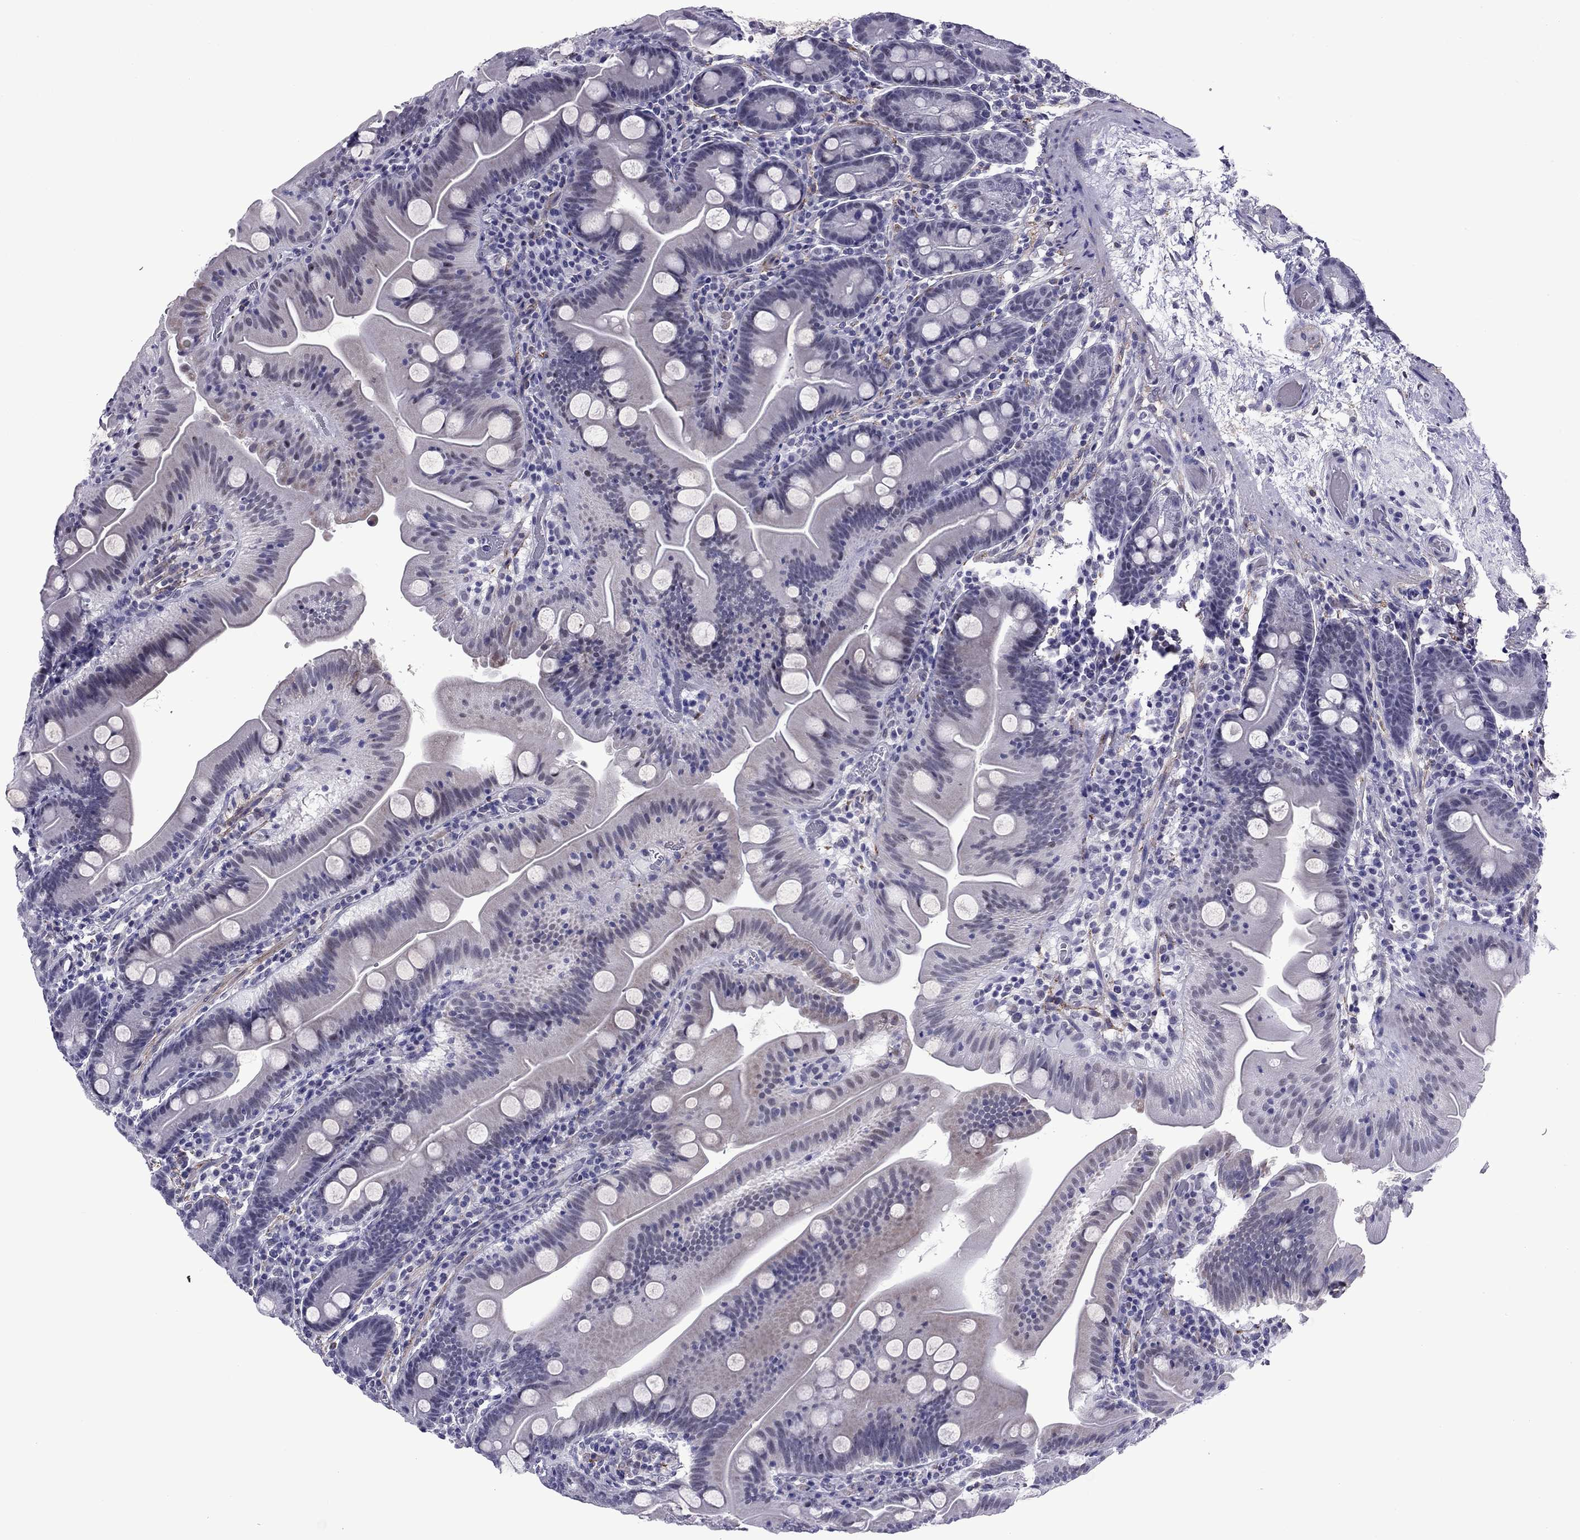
{"staining": {"intensity": "negative", "quantity": "none", "location": "none"}, "tissue": "small intestine", "cell_type": "Glandular cells", "image_type": "normal", "snomed": [{"axis": "morphology", "description": "Normal tissue, NOS"}, {"axis": "topography", "description": "Small intestine"}], "caption": "Immunohistochemistry (IHC) of benign human small intestine exhibits no staining in glandular cells.", "gene": "ZNF646", "patient": {"sex": "male", "age": 37}}